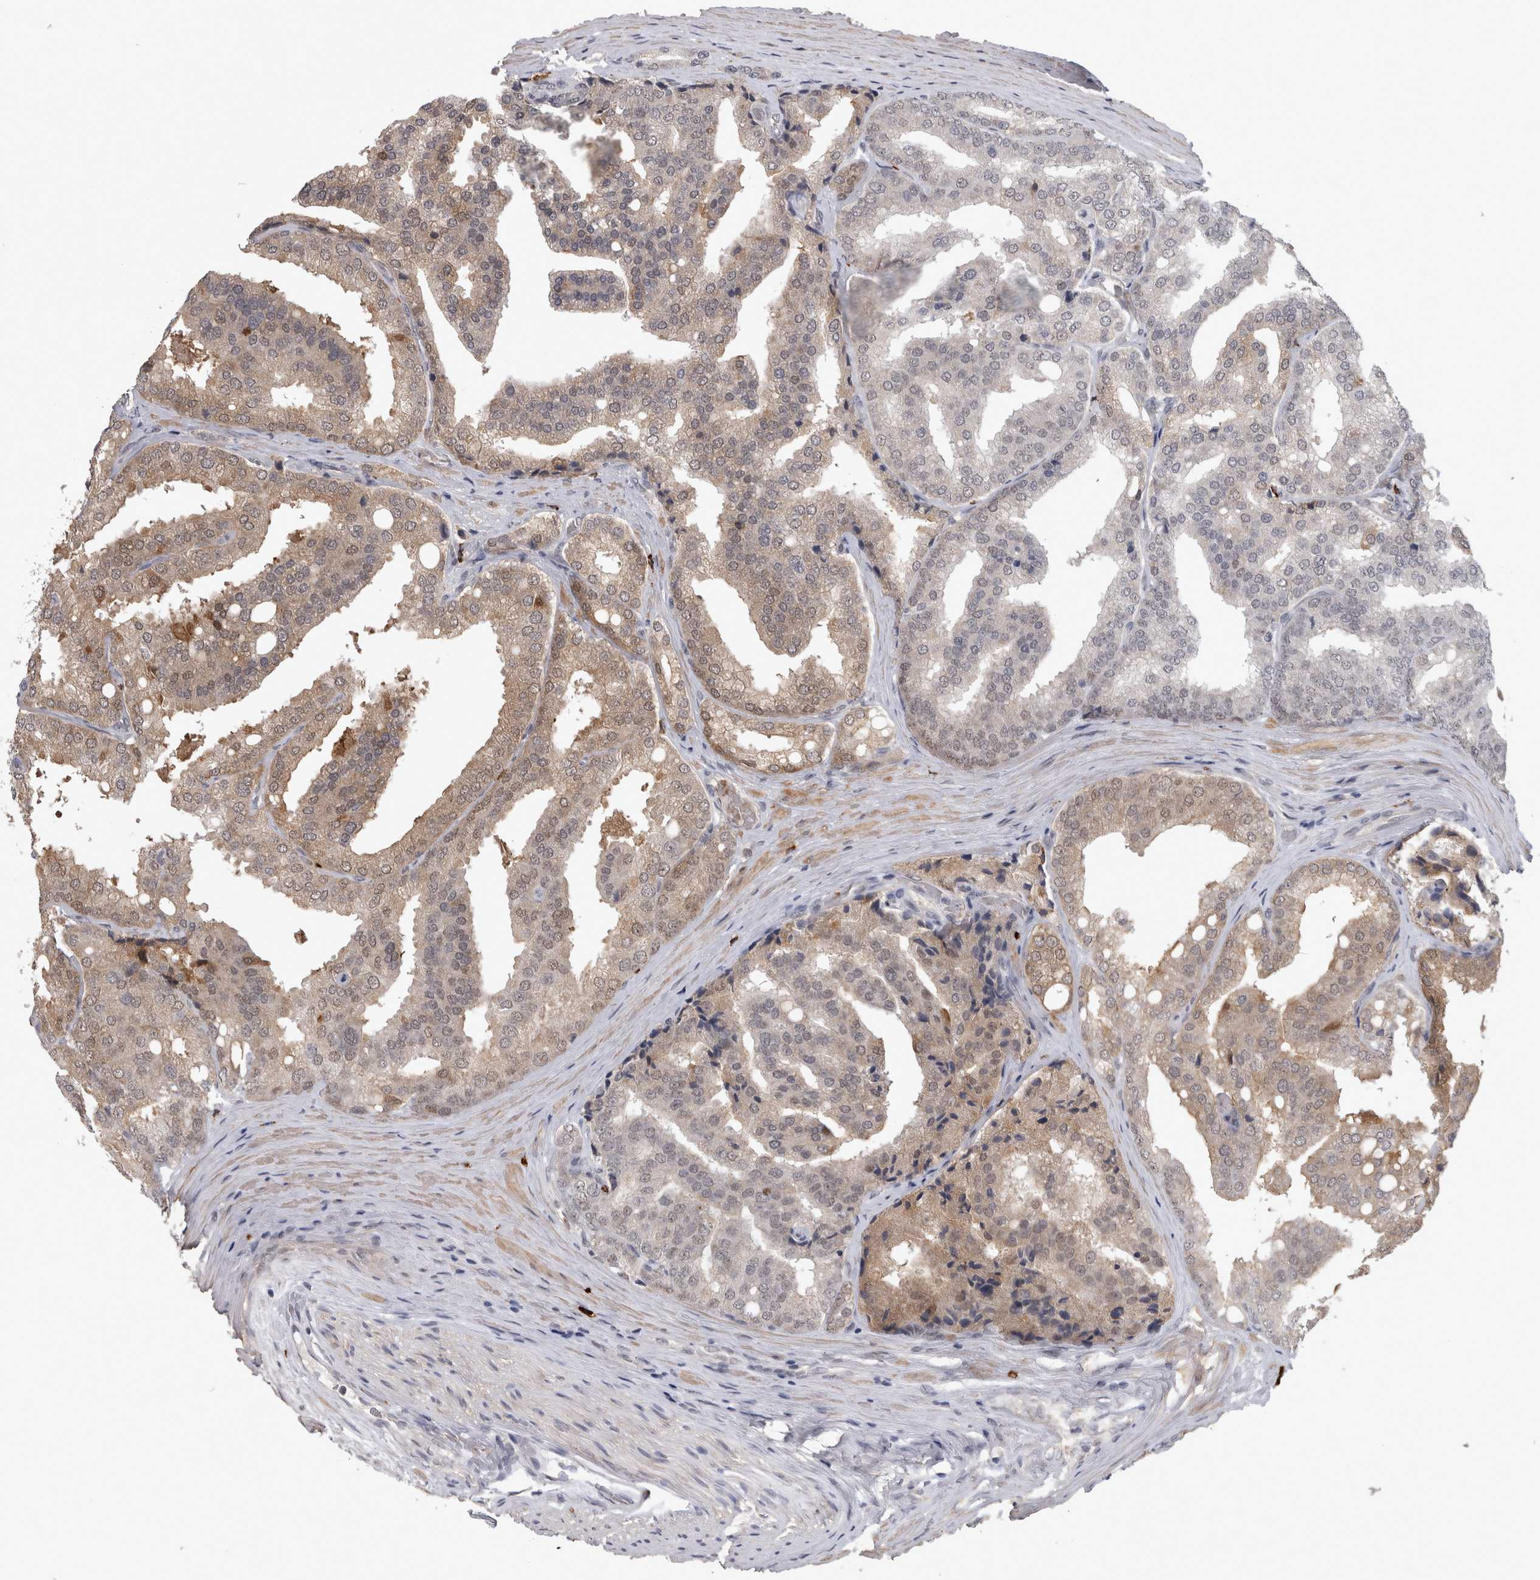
{"staining": {"intensity": "weak", "quantity": "25%-75%", "location": "cytoplasmic/membranous,nuclear"}, "tissue": "prostate cancer", "cell_type": "Tumor cells", "image_type": "cancer", "snomed": [{"axis": "morphology", "description": "Adenocarcinoma, High grade"}, {"axis": "topography", "description": "Prostate"}], "caption": "Protein analysis of adenocarcinoma (high-grade) (prostate) tissue exhibits weak cytoplasmic/membranous and nuclear expression in approximately 25%-75% of tumor cells.", "gene": "PEBP4", "patient": {"sex": "male", "age": 50}}